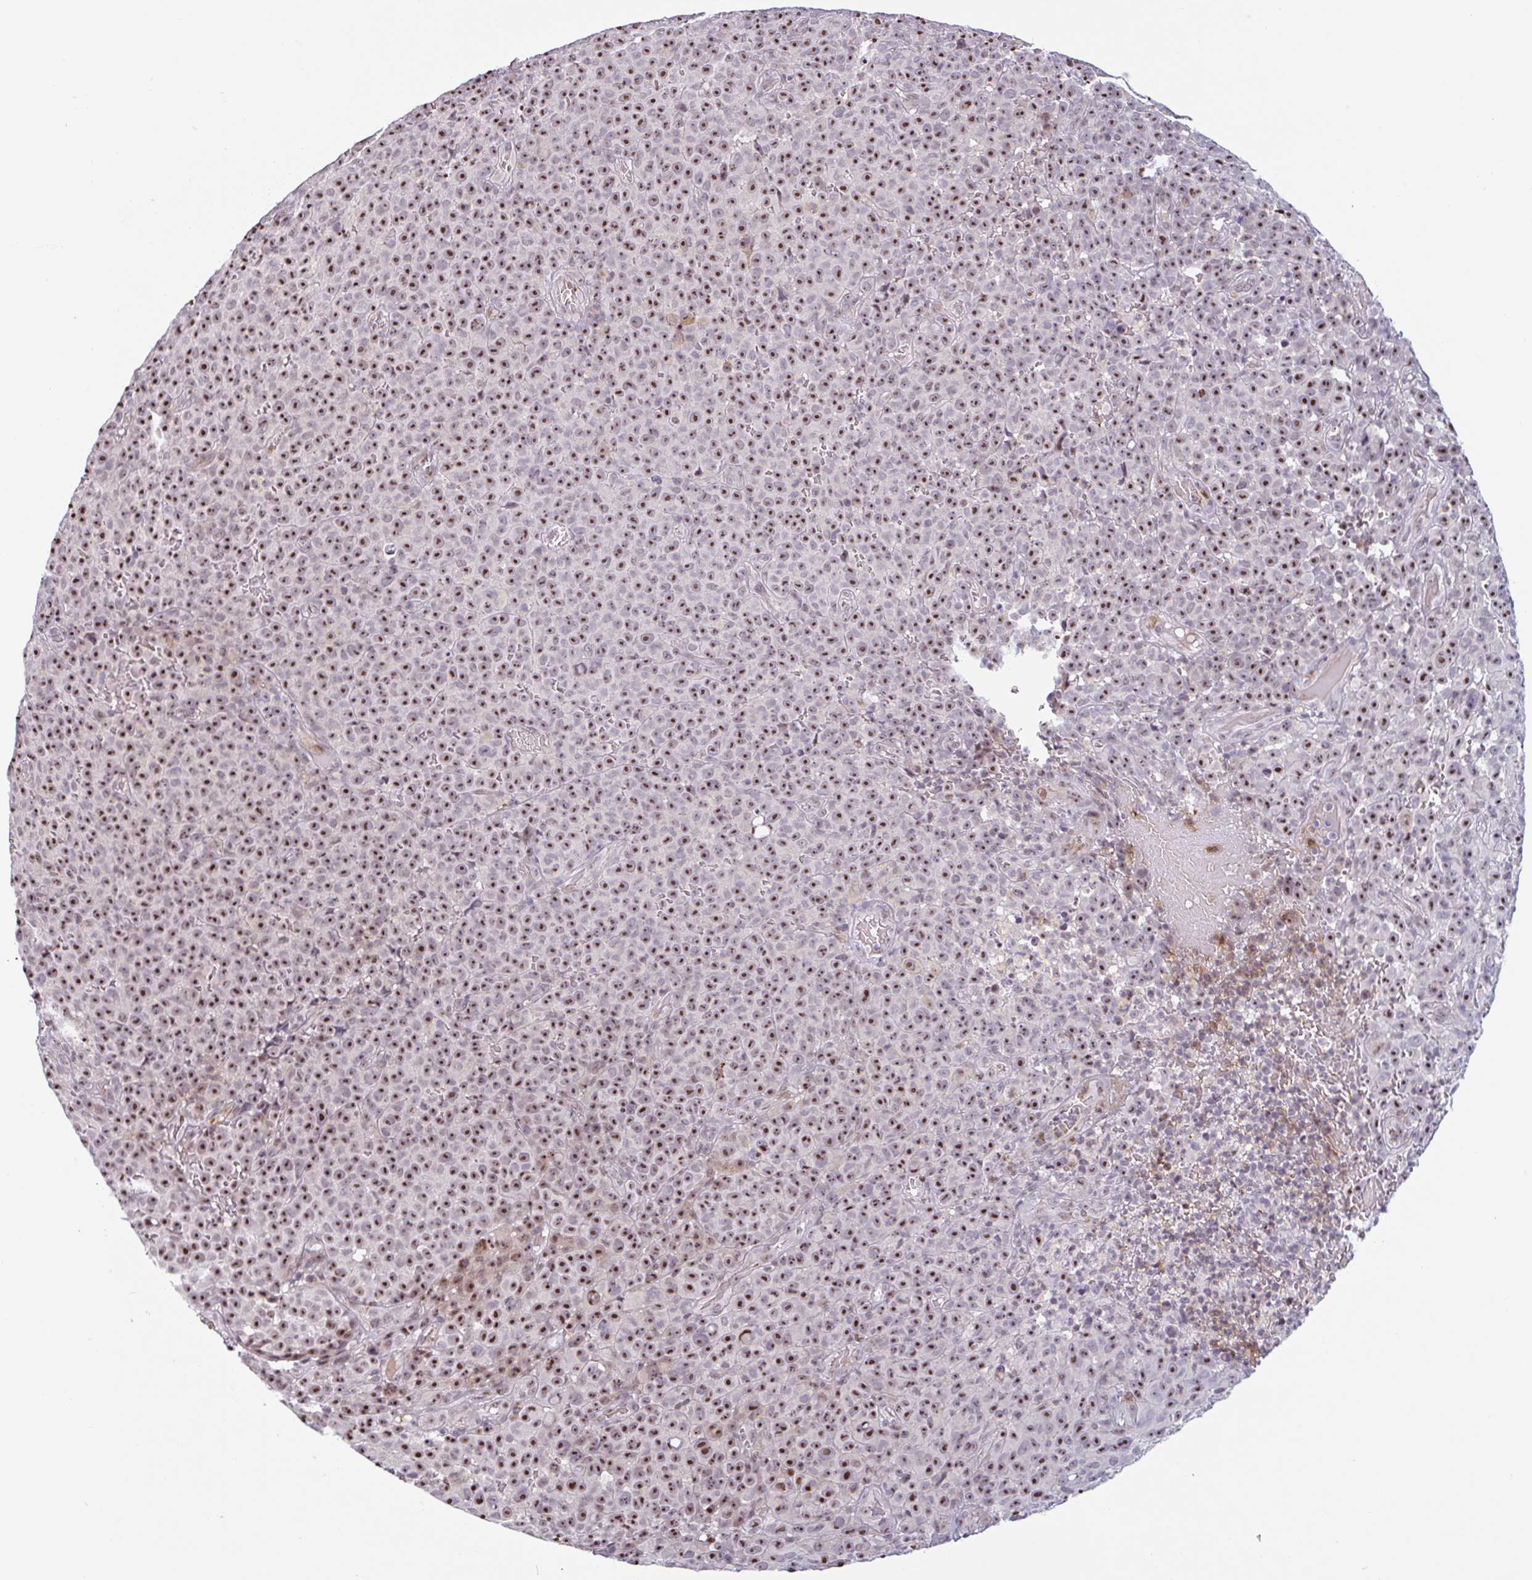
{"staining": {"intensity": "moderate", "quantity": ">75%", "location": "nuclear"}, "tissue": "melanoma", "cell_type": "Tumor cells", "image_type": "cancer", "snomed": [{"axis": "morphology", "description": "Malignant melanoma, NOS"}, {"axis": "topography", "description": "Skin"}], "caption": "A histopathology image showing moderate nuclear positivity in about >75% of tumor cells in melanoma, as visualized by brown immunohistochemical staining.", "gene": "TMEM119", "patient": {"sex": "female", "age": 82}}